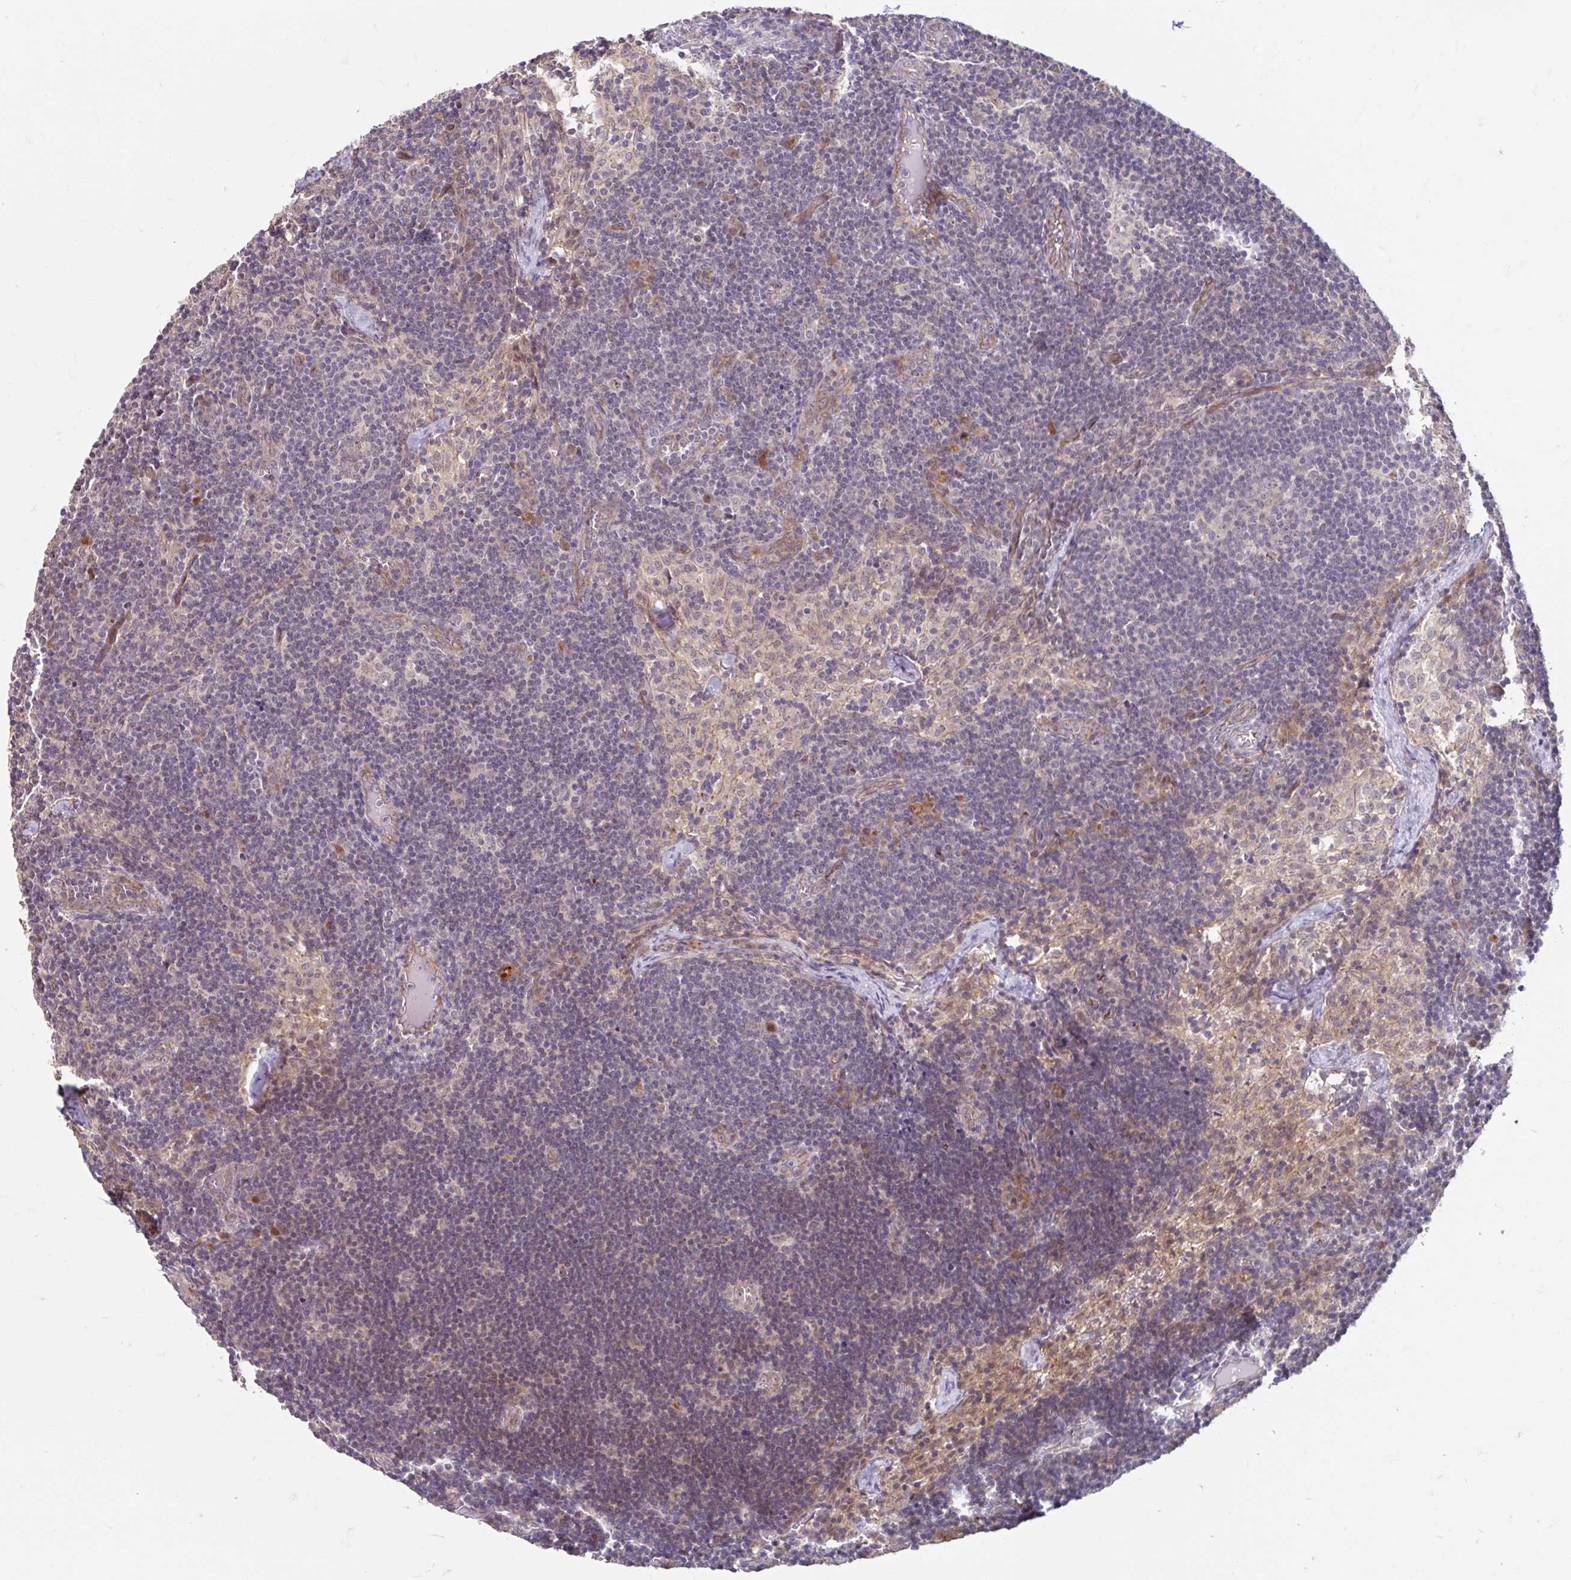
{"staining": {"intensity": "negative", "quantity": "none", "location": "none"}, "tissue": "lymph node", "cell_type": "Germinal center cells", "image_type": "normal", "snomed": [{"axis": "morphology", "description": "Normal tissue, NOS"}, {"axis": "topography", "description": "Lymph node"}], "caption": "Immunohistochemistry (IHC) image of normal lymph node: lymph node stained with DAB (3,3'-diaminobenzidine) exhibits no significant protein expression in germinal center cells. The staining is performed using DAB brown chromogen with nuclei counter-stained in using hematoxylin.", "gene": "STYXL1", "patient": {"sex": "female", "age": 31}}